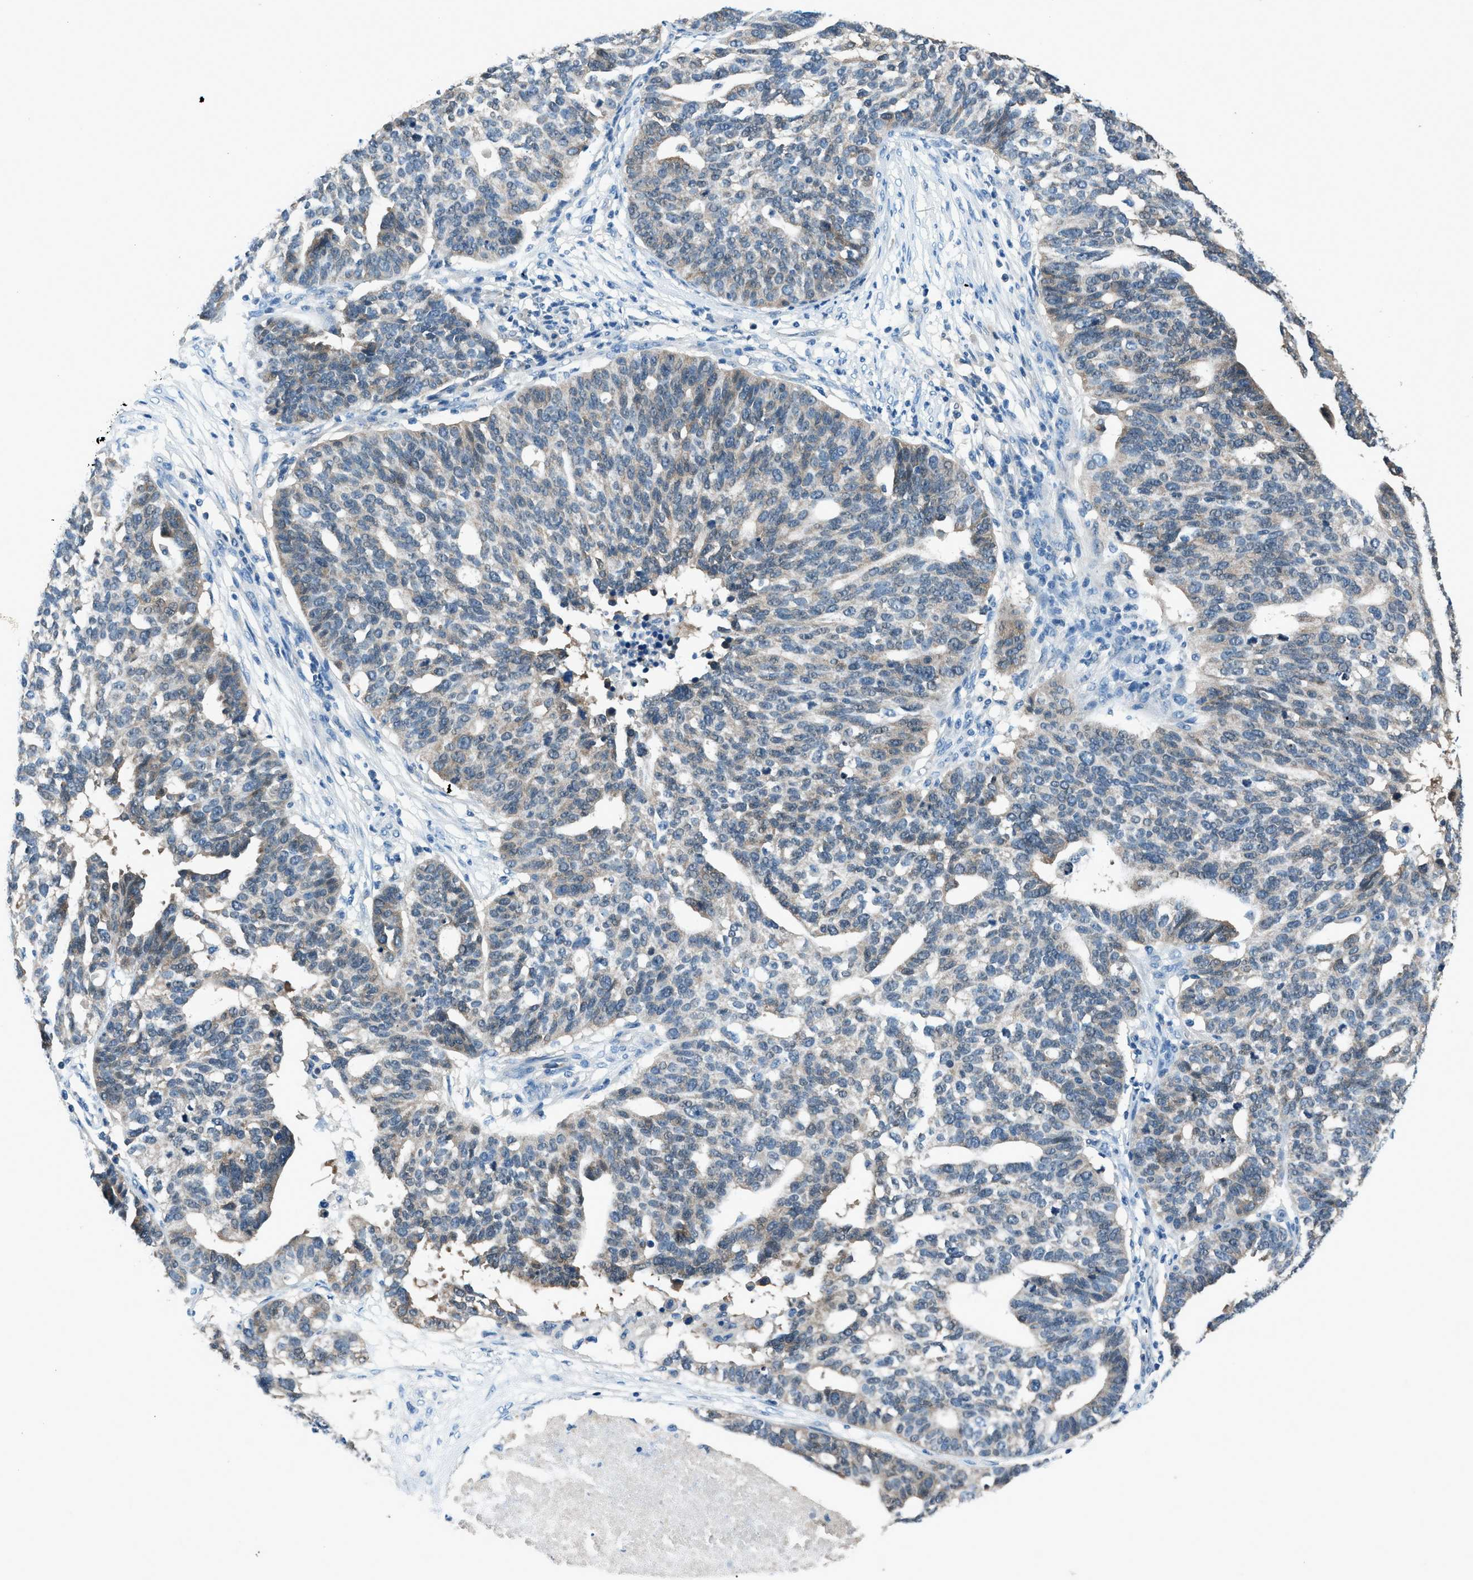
{"staining": {"intensity": "weak", "quantity": "<25%", "location": "cytoplasmic/membranous"}, "tissue": "ovarian cancer", "cell_type": "Tumor cells", "image_type": "cancer", "snomed": [{"axis": "morphology", "description": "Cystadenocarcinoma, serous, NOS"}, {"axis": "topography", "description": "Ovary"}], "caption": "Human serous cystadenocarcinoma (ovarian) stained for a protein using immunohistochemistry (IHC) reveals no positivity in tumor cells.", "gene": "ACP1", "patient": {"sex": "female", "age": 59}}